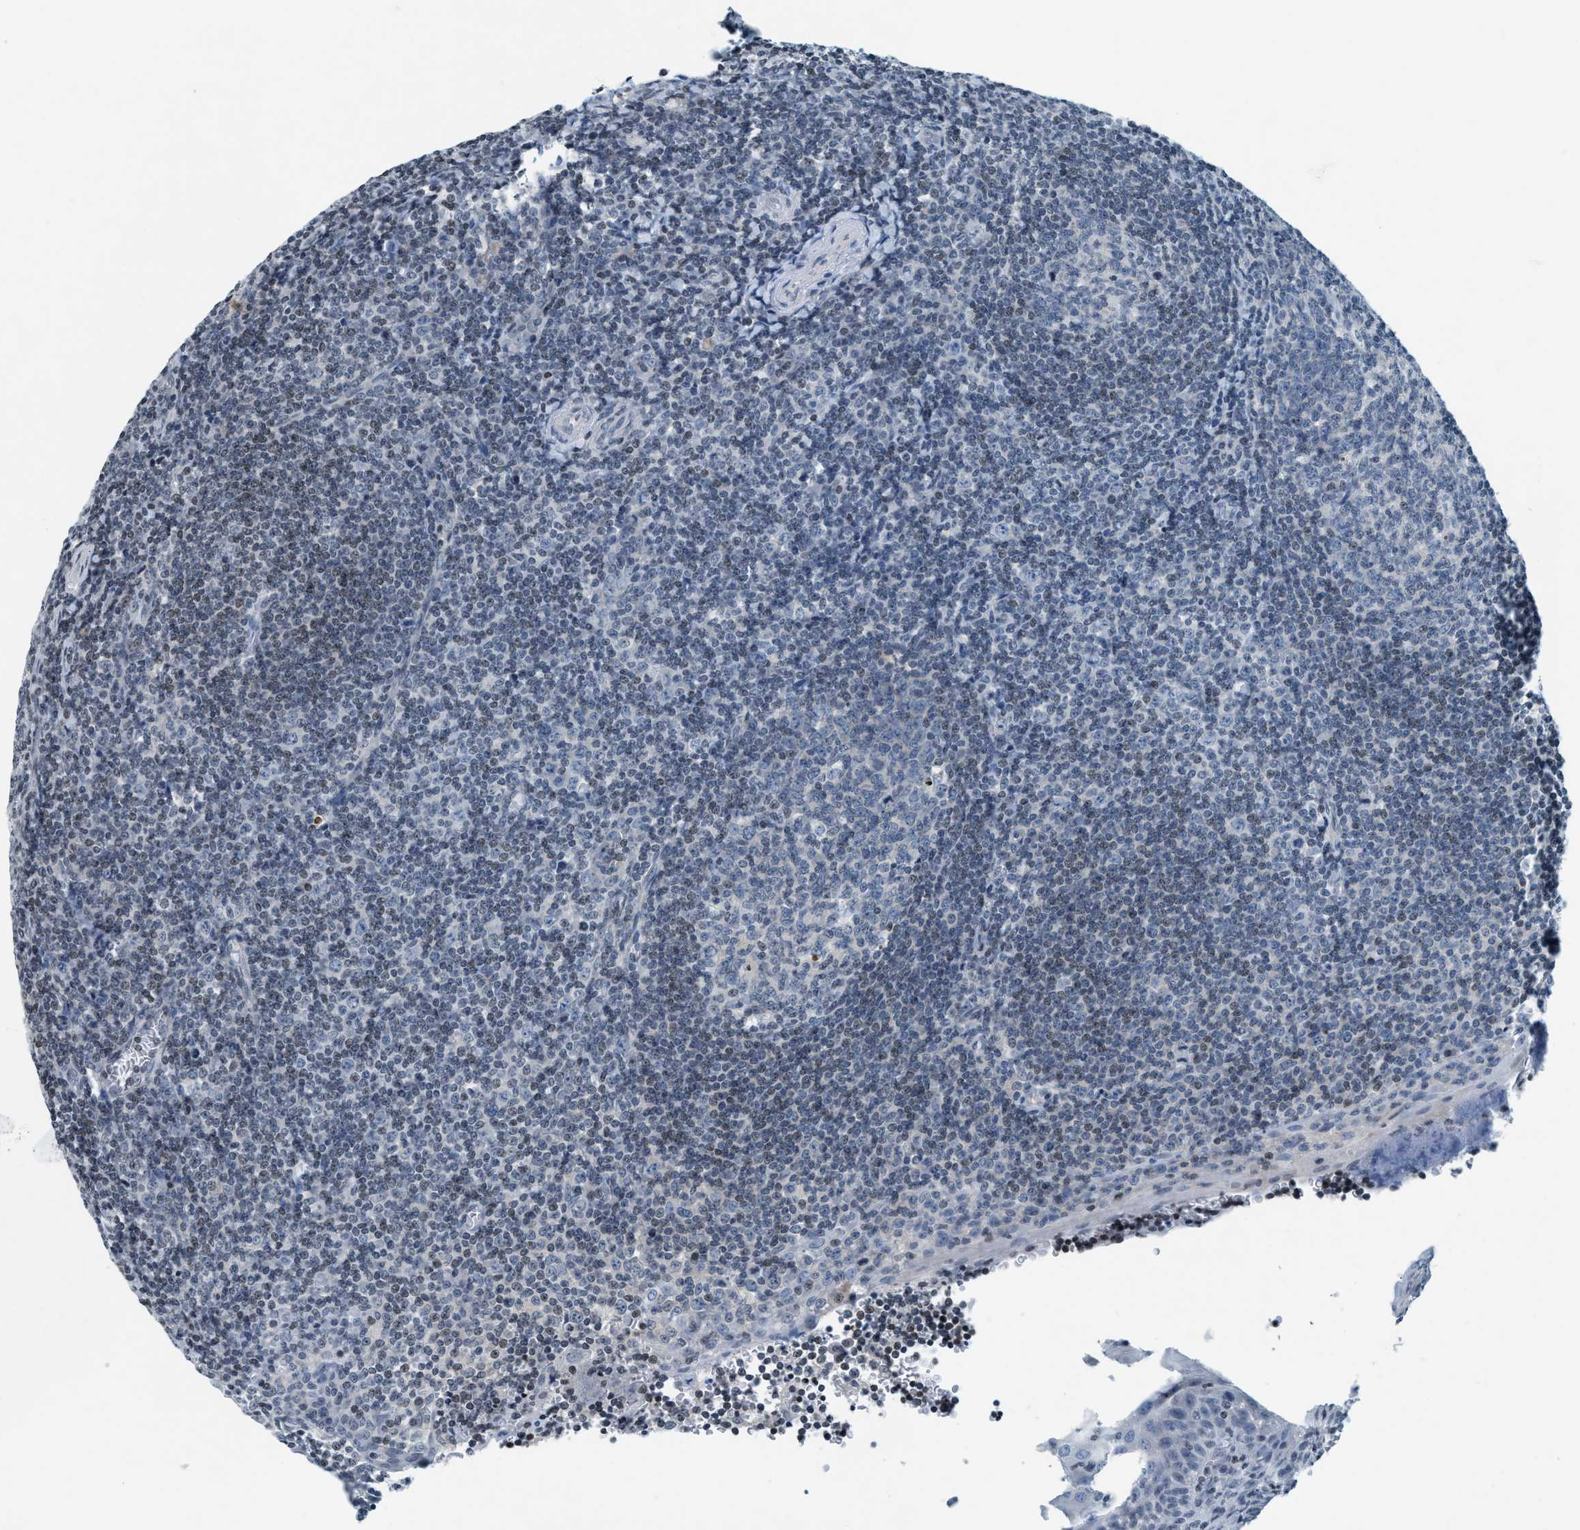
{"staining": {"intensity": "negative", "quantity": "none", "location": "none"}, "tissue": "tonsil", "cell_type": "Germinal center cells", "image_type": "normal", "snomed": [{"axis": "morphology", "description": "Normal tissue, NOS"}, {"axis": "topography", "description": "Tonsil"}], "caption": "Immunohistochemistry (IHC) image of normal tonsil stained for a protein (brown), which displays no positivity in germinal center cells. The staining is performed using DAB (3,3'-diaminobenzidine) brown chromogen with nuclei counter-stained in using hematoxylin.", "gene": "UVRAG", "patient": {"sex": "male", "age": 37}}